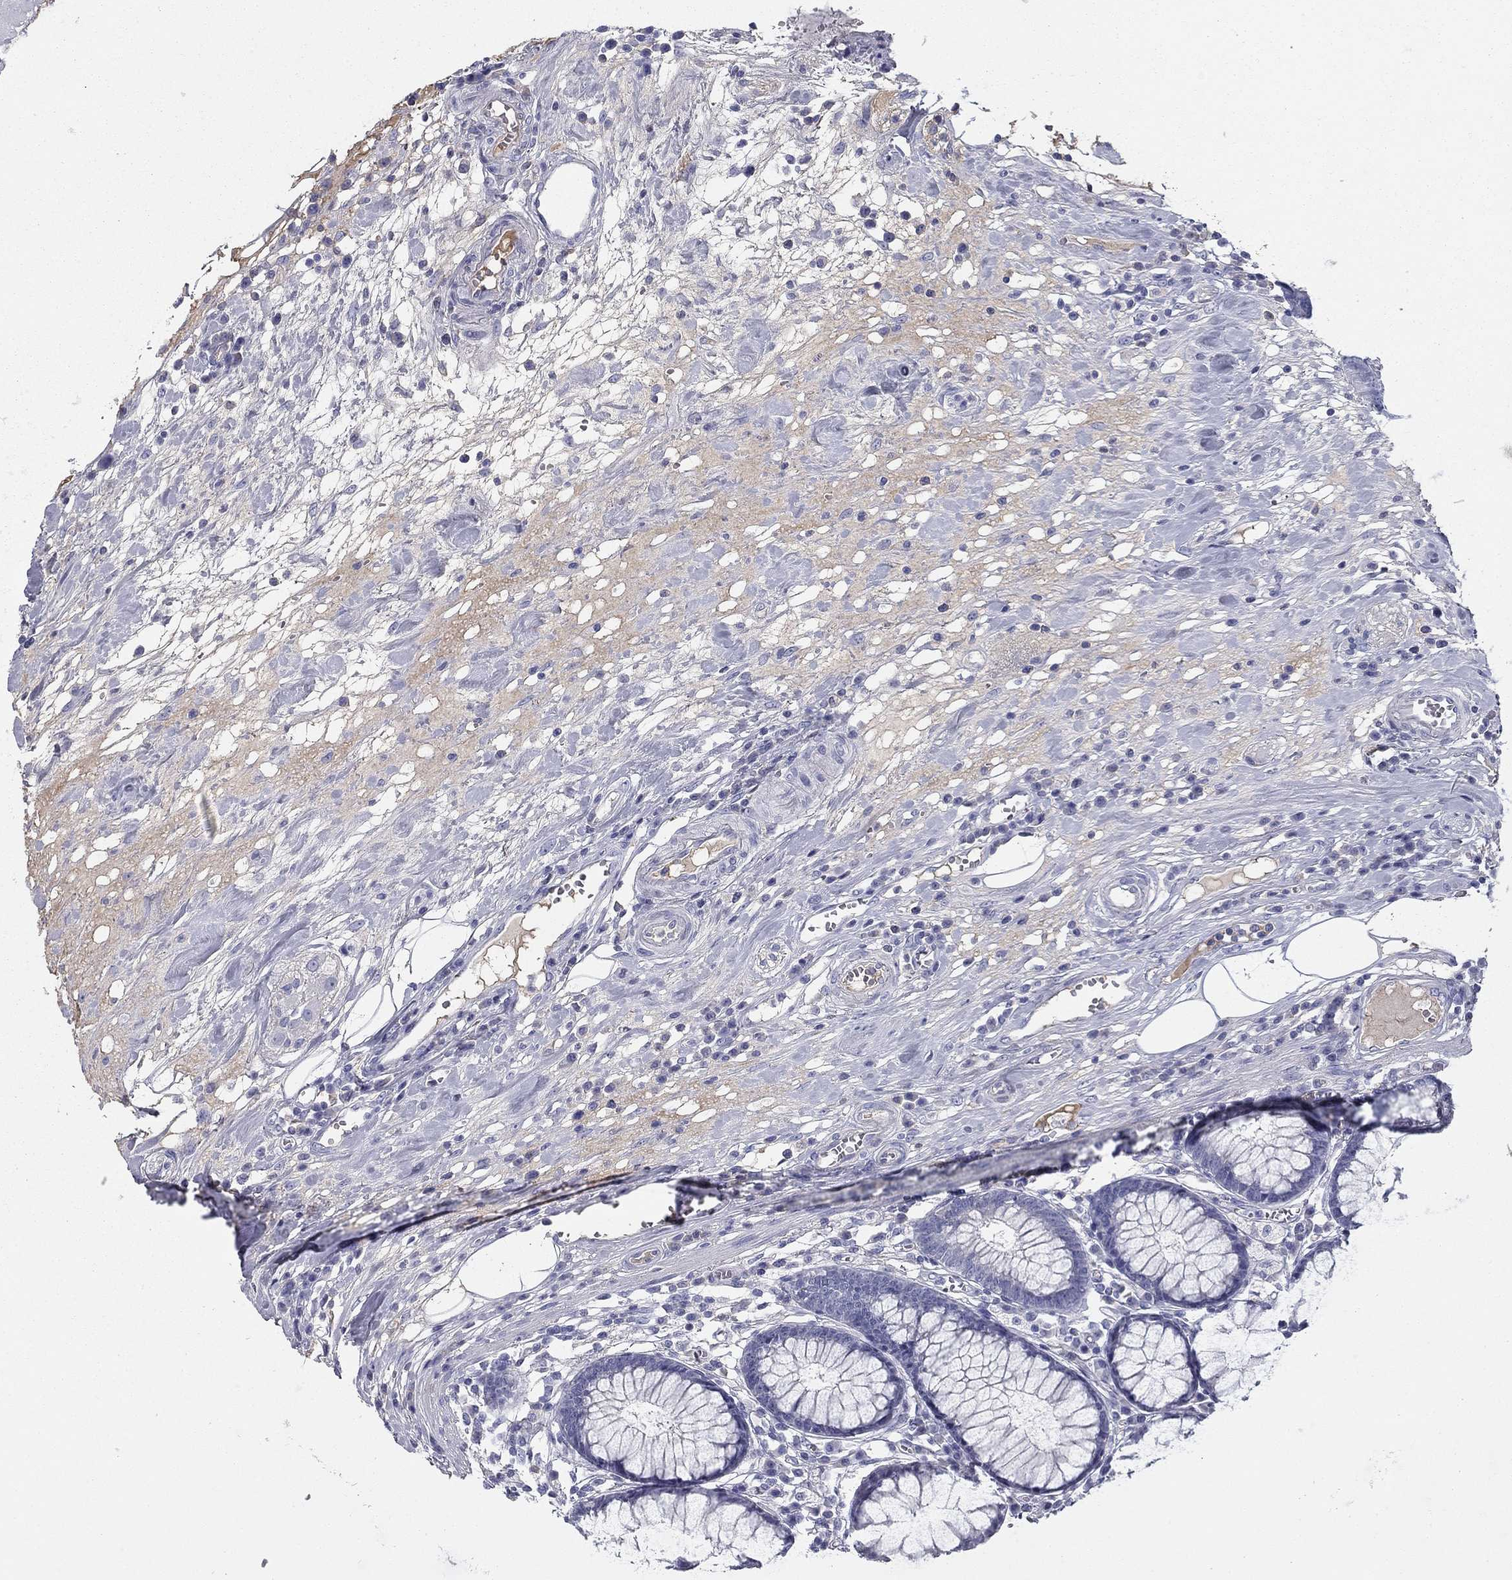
{"staining": {"intensity": "negative", "quantity": "none", "location": "none"}, "tissue": "colon", "cell_type": "Endothelial cells", "image_type": "normal", "snomed": [{"axis": "morphology", "description": "Normal tissue, NOS"}, {"axis": "topography", "description": "Colon"}], "caption": "The photomicrograph displays no significant positivity in endothelial cells of colon.", "gene": "CPLX4", "patient": {"sex": "male", "age": 65}}